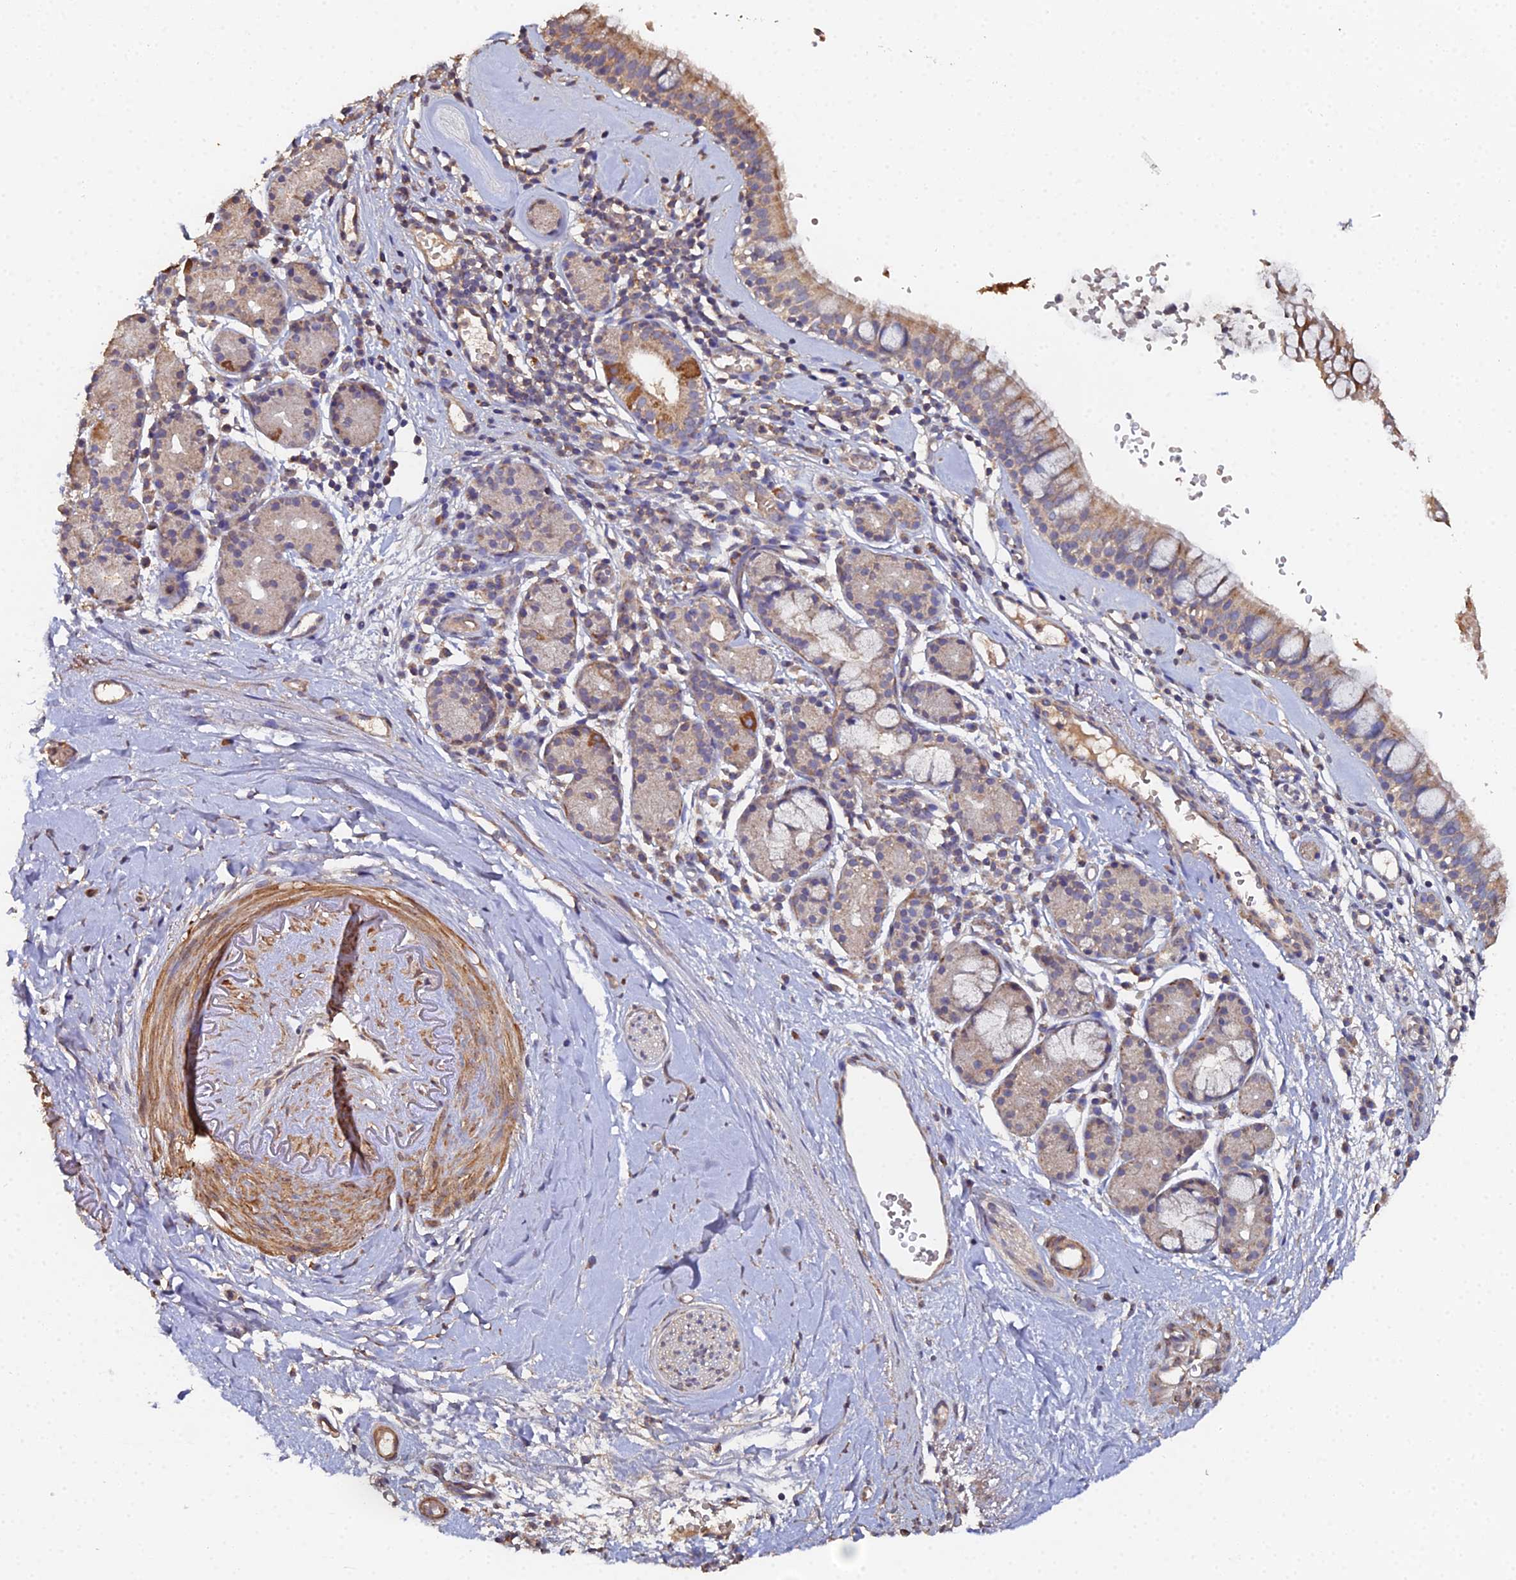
{"staining": {"intensity": "moderate", "quantity": ">75%", "location": "cytoplasmic/membranous"}, "tissue": "nasopharynx", "cell_type": "Respiratory epithelial cells", "image_type": "normal", "snomed": [{"axis": "morphology", "description": "Normal tissue, NOS"}, {"axis": "topography", "description": "Nasopharynx"}], "caption": "An immunohistochemistry (IHC) image of normal tissue is shown. Protein staining in brown labels moderate cytoplasmic/membranous positivity in nasopharynx within respiratory epithelial cells.", "gene": "SPANXN4", "patient": {"sex": "male", "age": 82}}